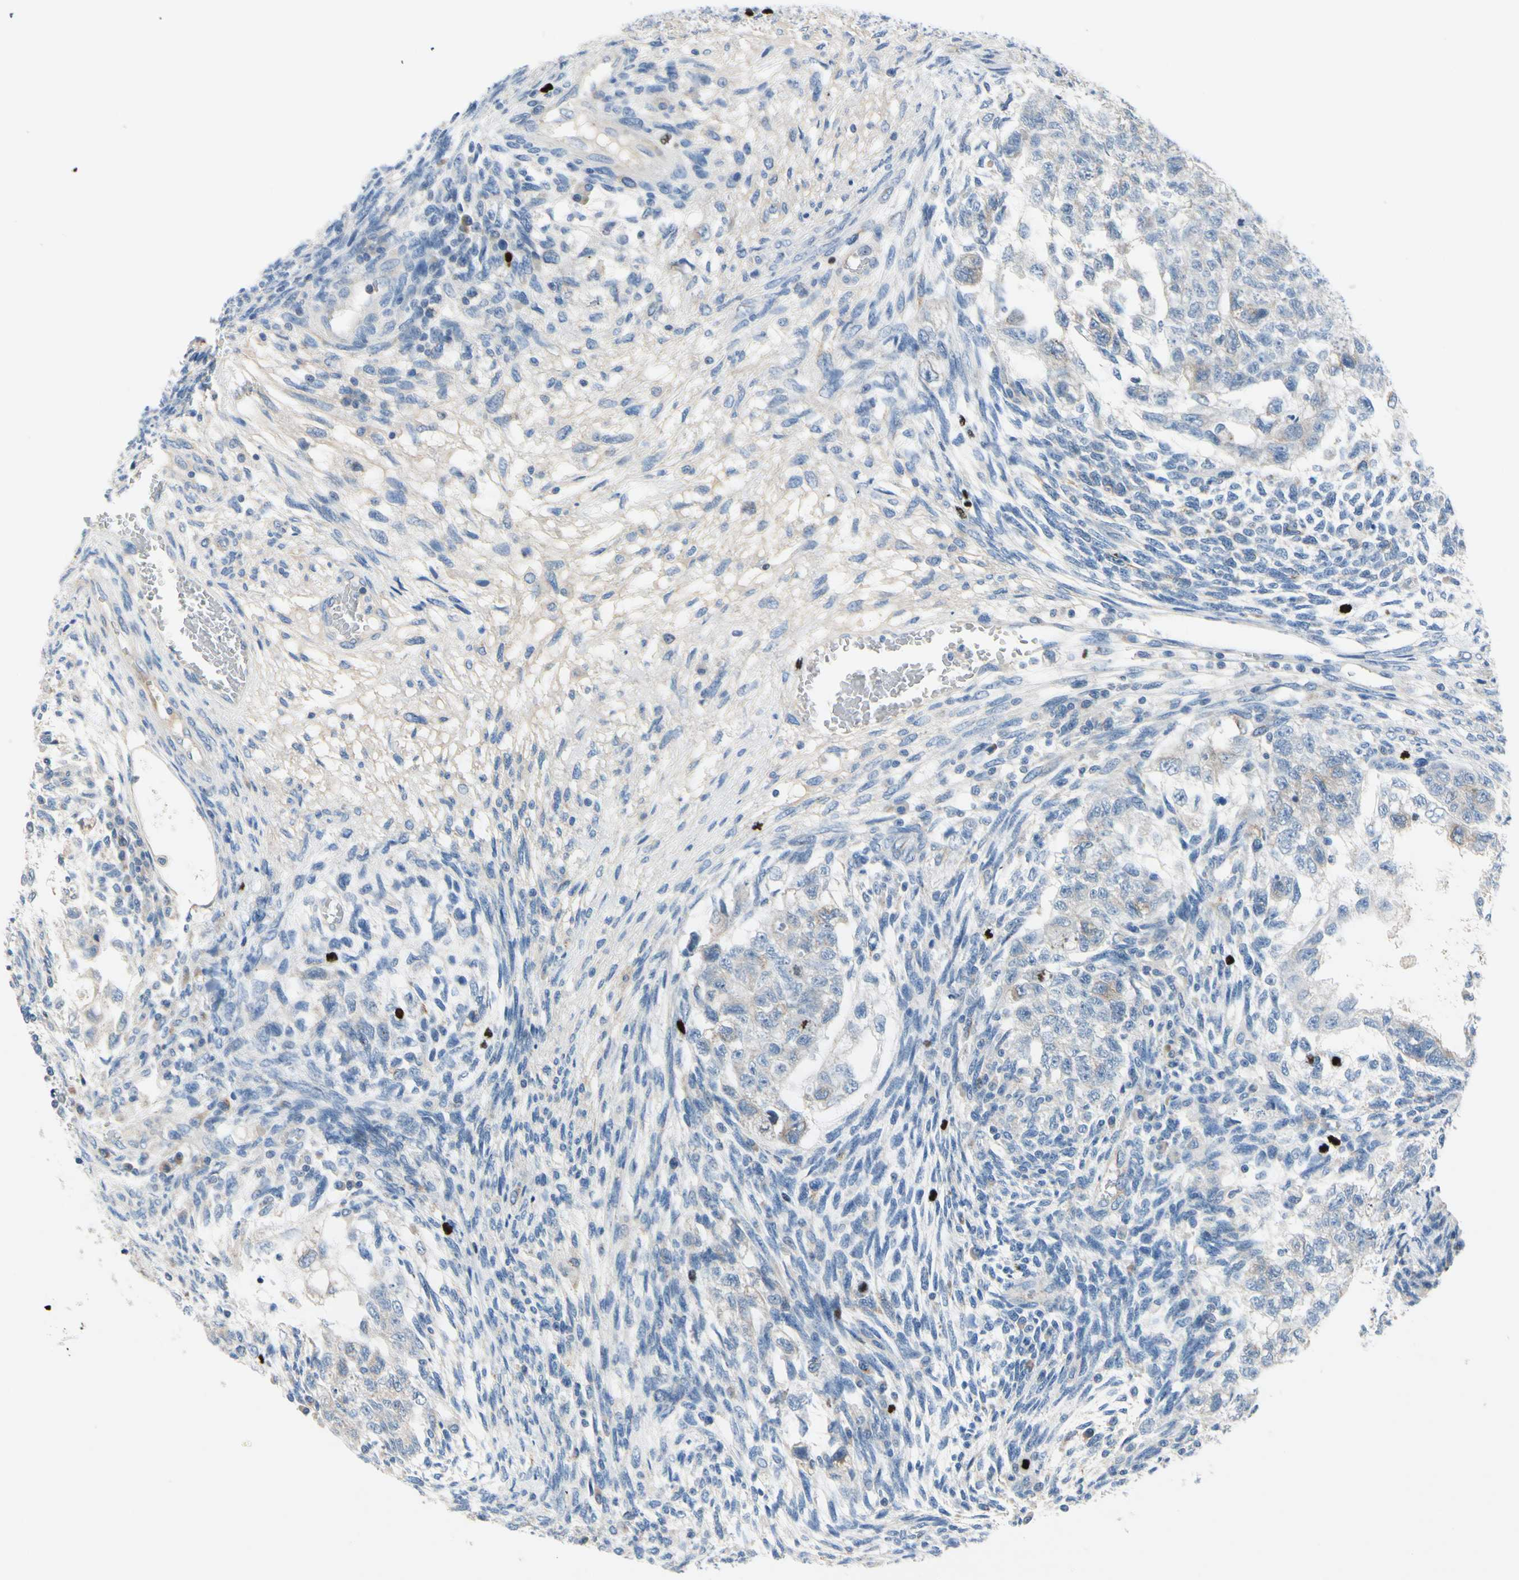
{"staining": {"intensity": "negative", "quantity": "none", "location": "none"}, "tissue": "testis cancer", "cell_type": "Tumor cells", "image_type": "cancer", "snomed": [{"axis": "morphology", "description": "Normal tissue, NOS"}, {"axis": "morphology", "description": "Carcinoma, Embryonal, NOS"}, {"axis": "topography", "description": "Testis"}], "caption": "DAB immunohistochemical staining of testis cancer (embryonal carcinoma) demonstrates no significant positivity in tumor cells.", "gene": "CKAP2", "patient": {"sex": "male", "age": 36}}